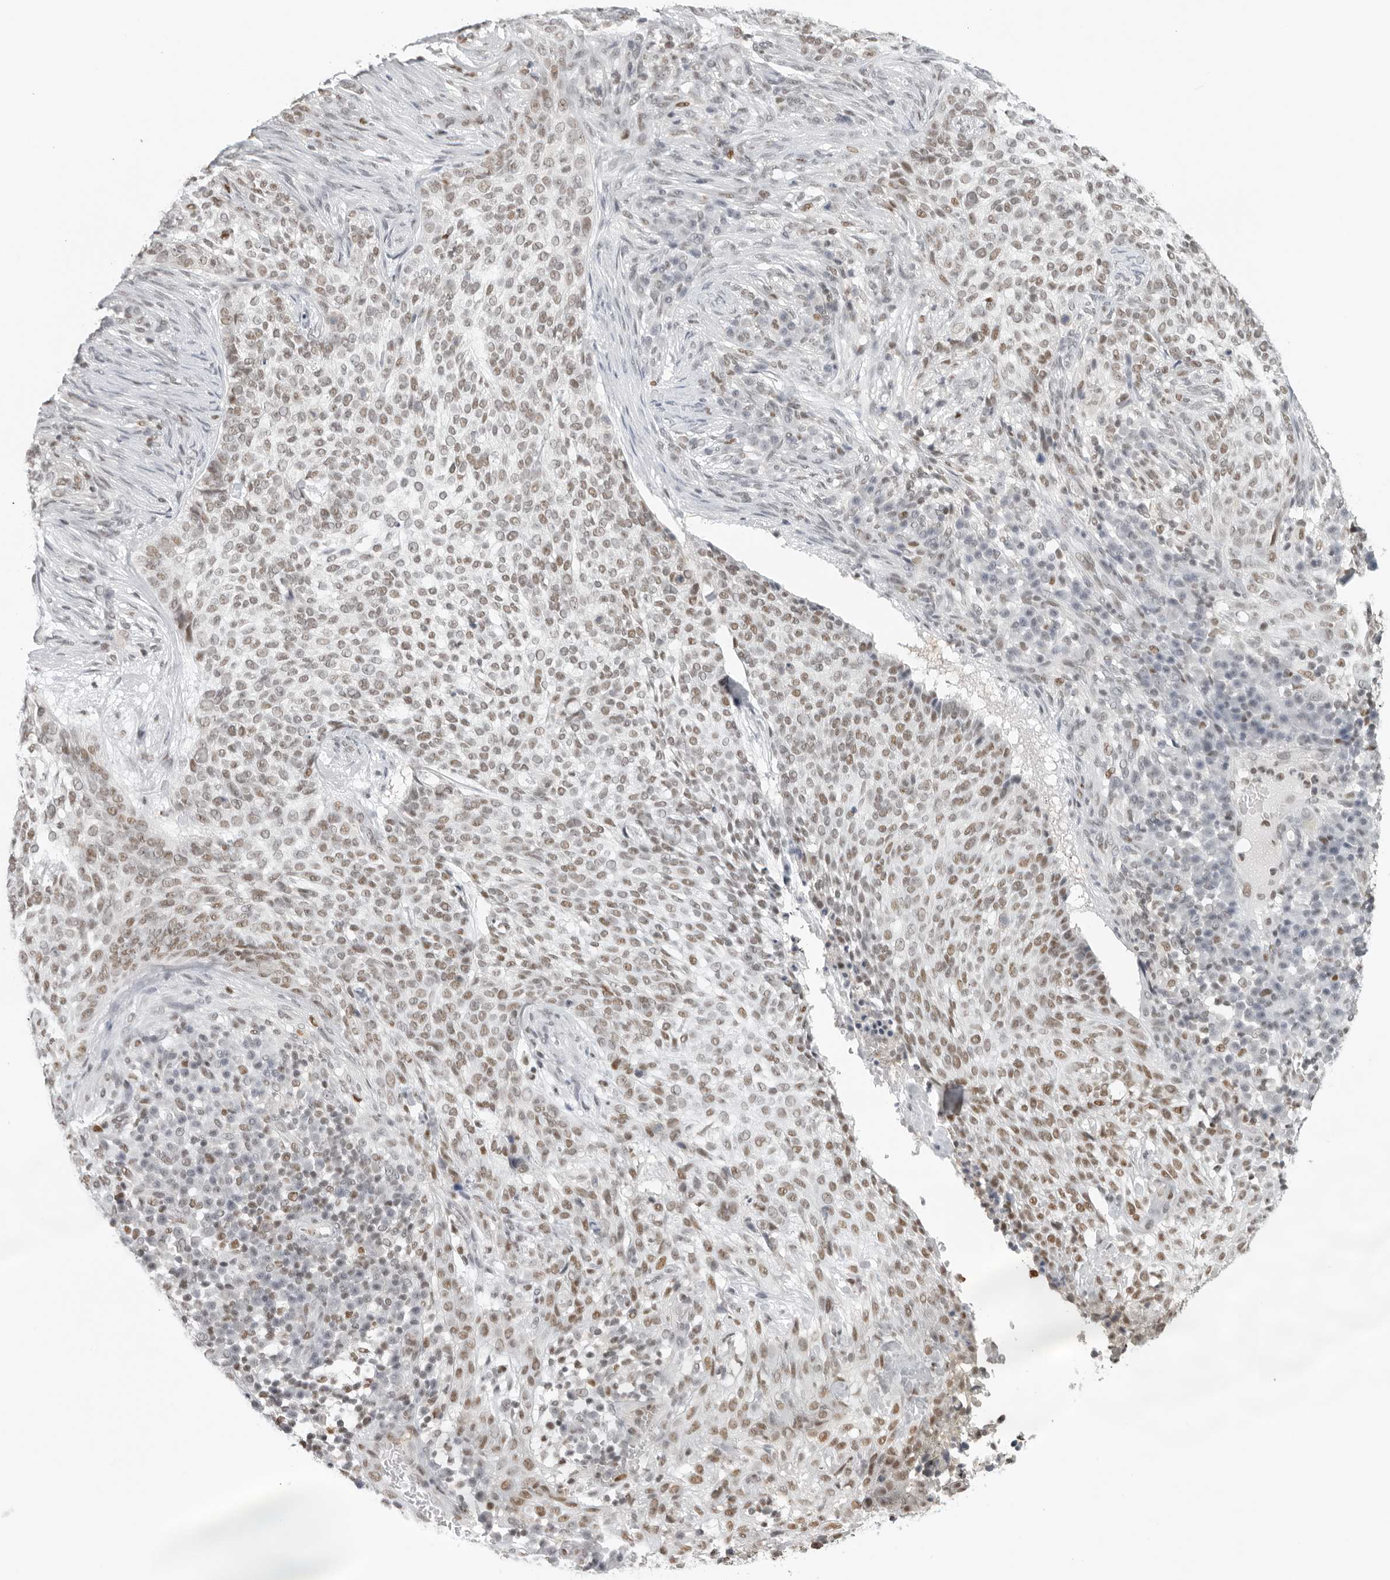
{"staining": {"intensity": "moderate", "quantity": "25%-75%", "location": "nuclear"}, "tissue": "skin cancer", "cell_type": "Tumor cells", "image_type": "cancer", "snomed": [{"axis": "morphology", "description": "Basal cell carcinoma"}, {"axis": "topography", "description": "Skin"}], "caption": "Protein staining demonstrates moderate nuclear staining in approximately 25%-75% of tumor cells in skin basal cell carcinoma.", "gene": "RPA2", "patient": {"sex": "female", "age": 64}}